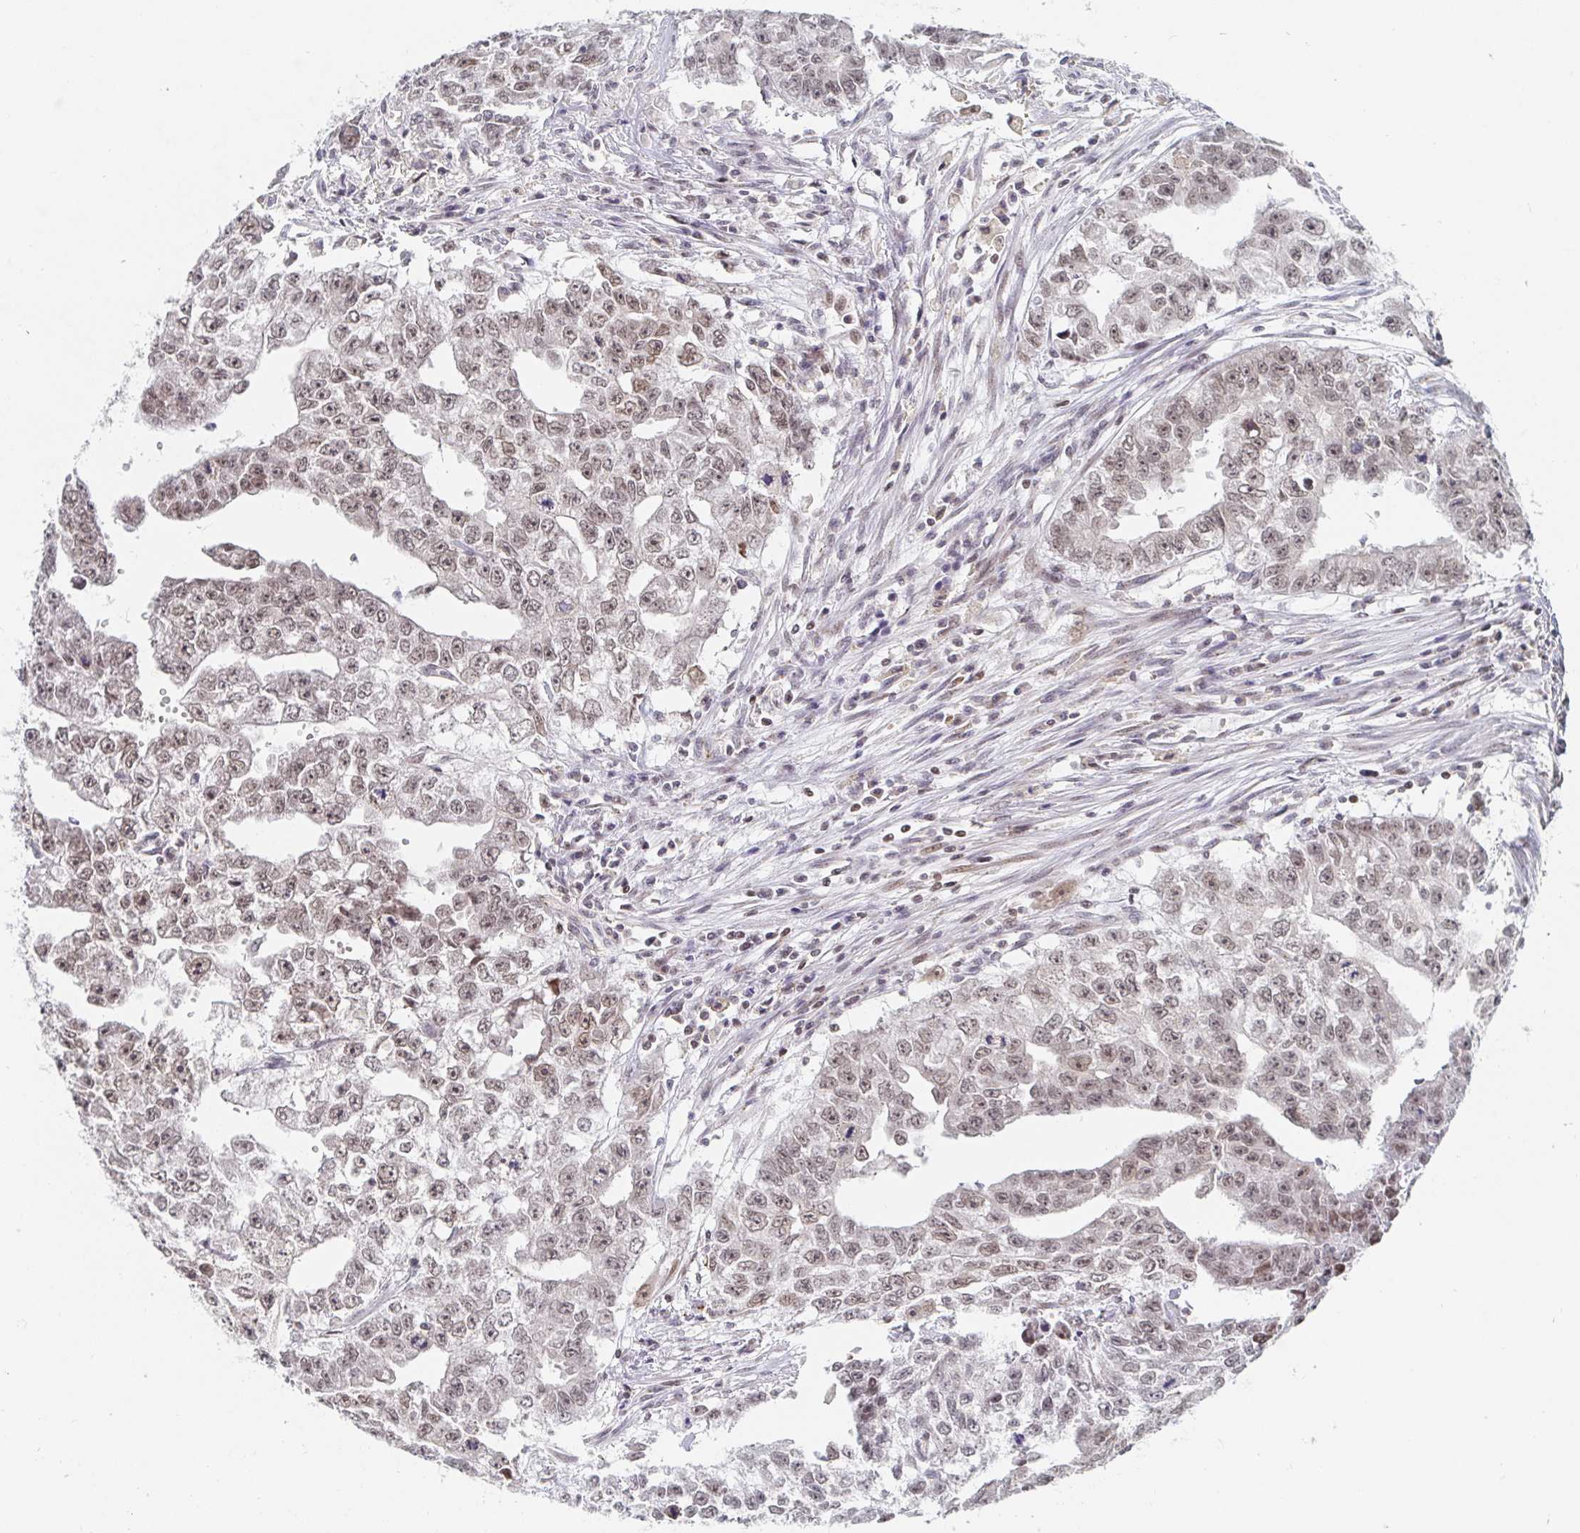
{"staining": {"intensity": "weak", "quantity": ">75%", "location": "nuclear"}, "tissue": "testis cancer", "cell_type": "Tumor cells", "image_type": "cancer", "snomed": [{"axis": "morphology", "description": "Carcinoma, Embryonal, NOS"}, {"axis": "morphology", "description": "Teratoma, malignant, NOS"}, {"axis": "topography", "description": "Testis"}], "caption": "A brown stain highlights weak nuclear expression of a protein in human testis cancer tumor cells. (Brightfield microscopy of DAB IHC at high magnification).", "gene": "CHD2", "patient": {"sex": "male", "age": 24}}